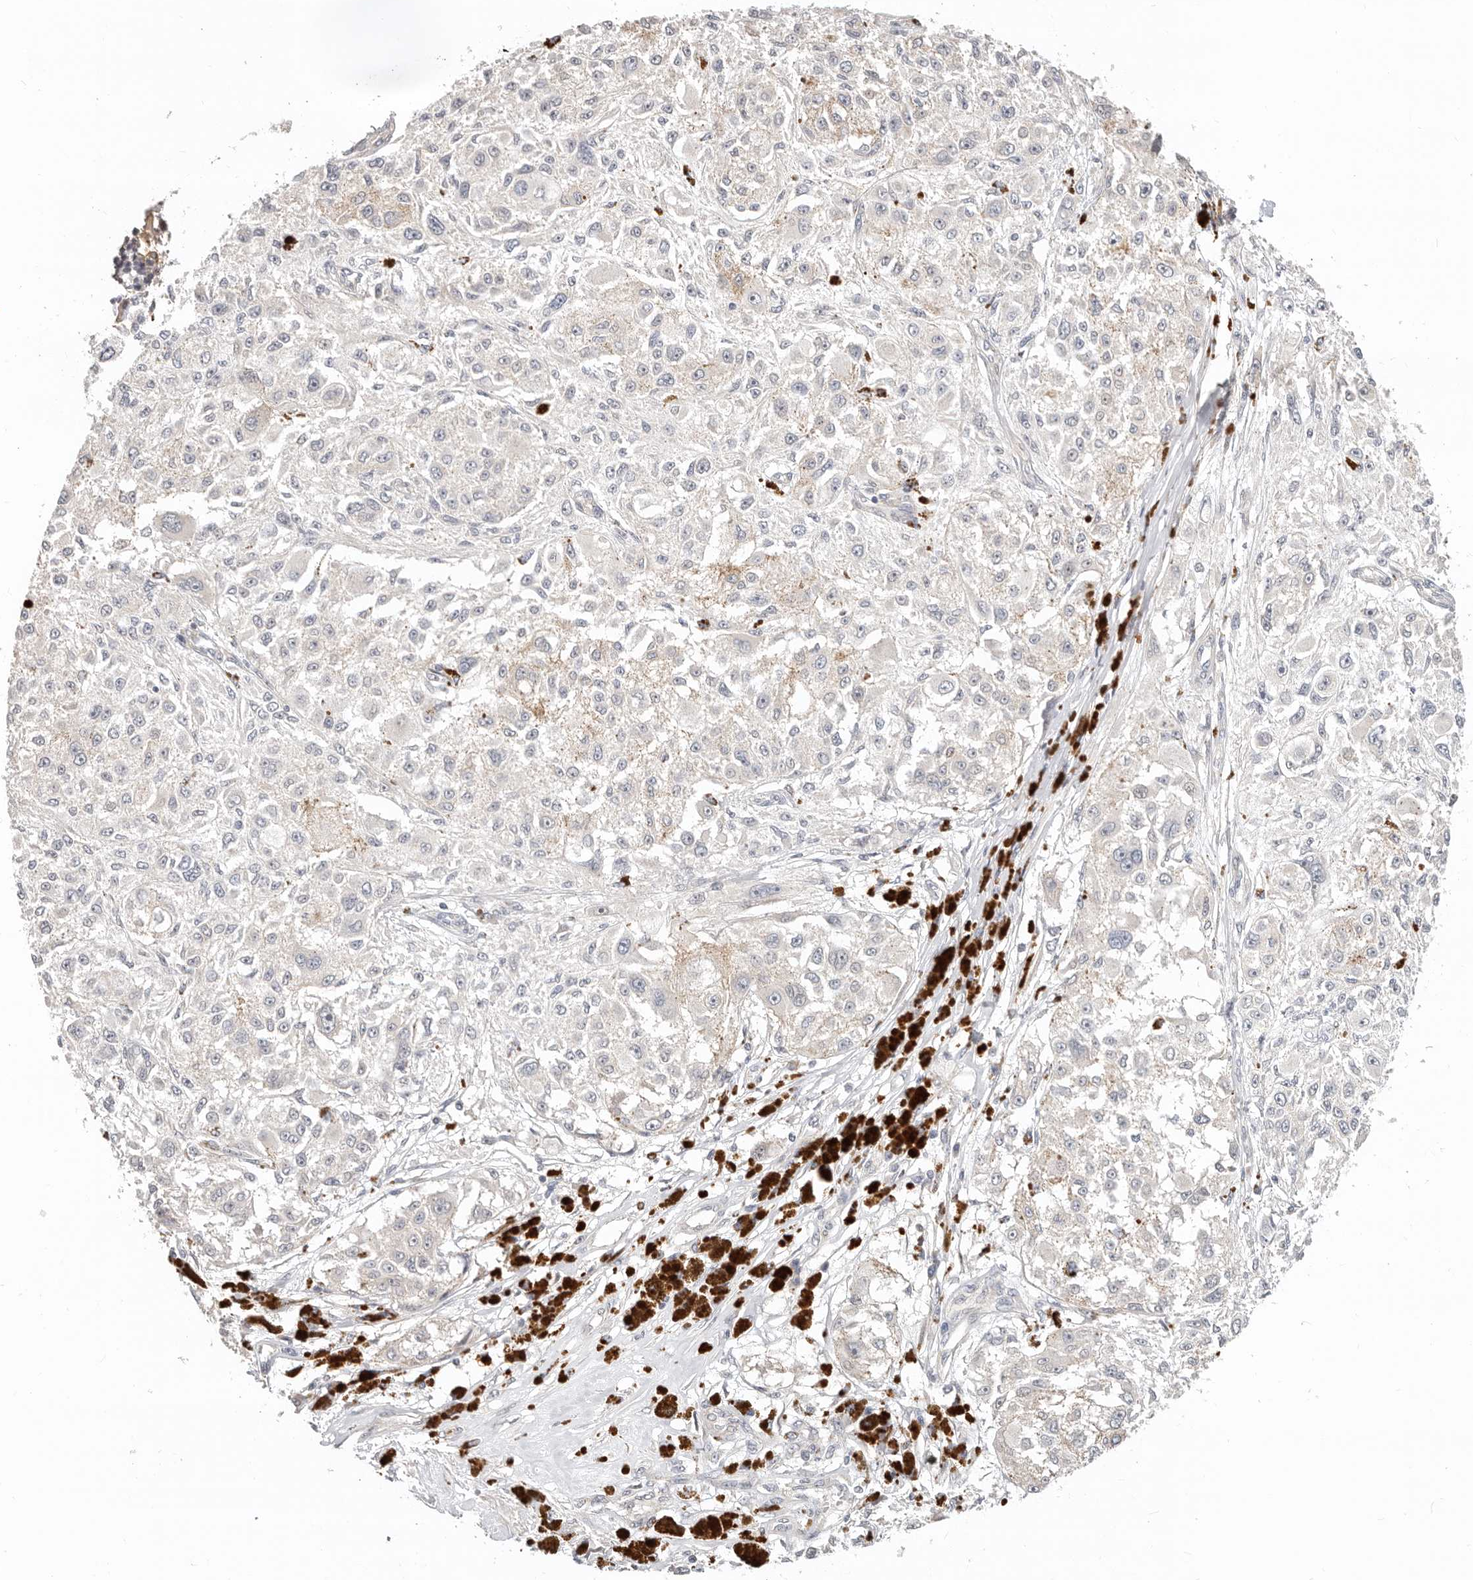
{"staining": {"intensity": "negative", "quantity": "none", "location": "none"}, "tissue": "melanoma", "cell_type": "Tumor cells", "image_type": "cancer", "snomed": [{"axis": "morphology", "description": "Necrosis, NOS"}, {"axis": "morphology", "description": "Malignant melanoma, NOS"}, {"axis": "topography", "description": "Skin"}], "caption": "Tumor cells show no significant positivity in melanoma. (DAB (3,3'-diaminobenzidine) immunohistochemistry with hematoxylin counter stain).", "gene": "ZRANB1", "patient": {"sex": "female", "age": 87}}